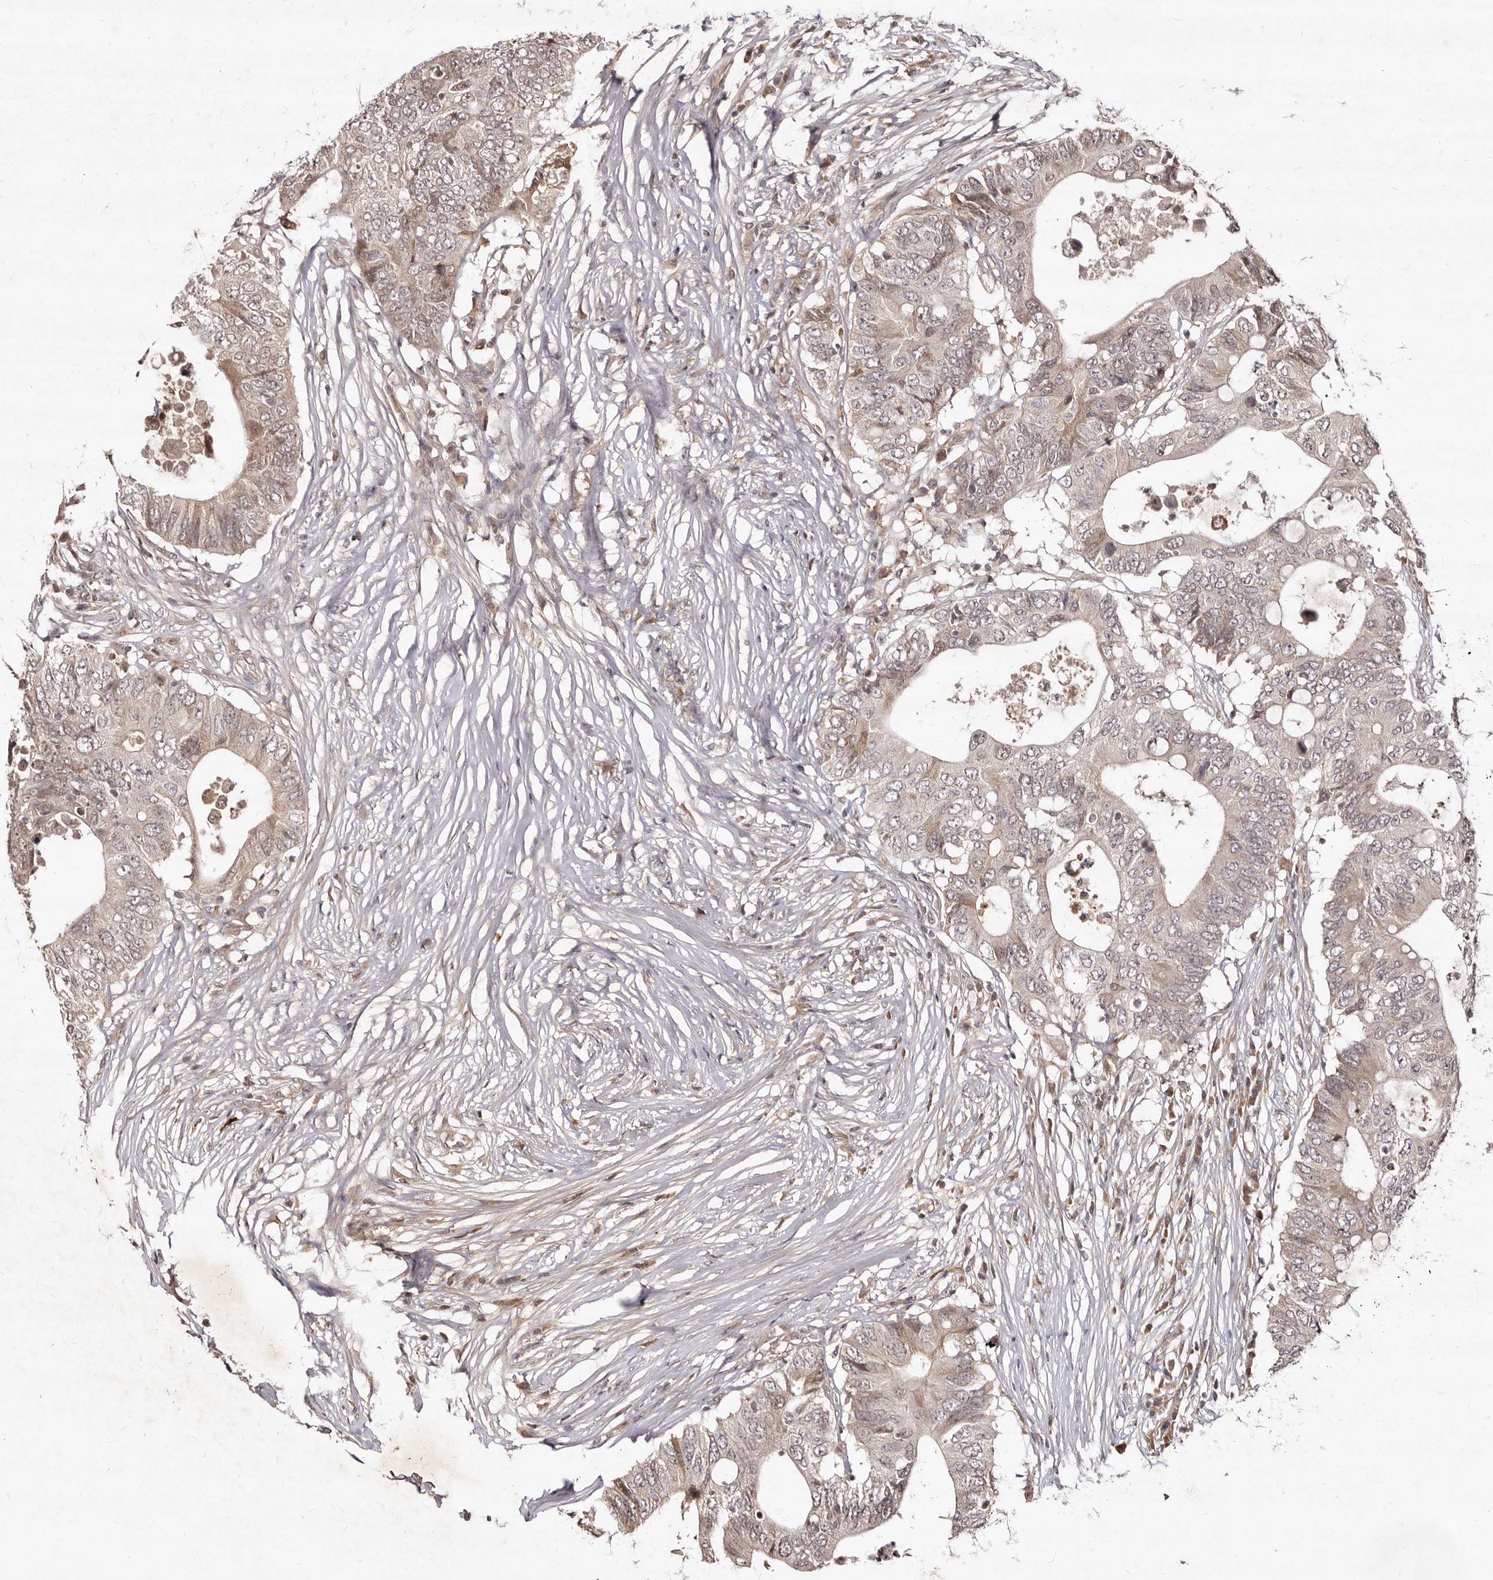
{"staining": {"intensity": "weak", "quantity": "25%-75%", "location": "cytoplasmic/membranous"}, "tissue": "colorectal cancer", "cell_type": "Tumor cells", "image_type": "cancer", "snomed": [{"axis": "morphology", "description": "Adenocarcinoma, NOS"}, {"axis": "topography", "description": "Colon"}], "caption": "Protein staining displays weak cytoplasmic/membranous staining in approximately 25%-75% of tumor cells in colorectal adenocarcinoma.", "gene": "LCORL", "patient": {"sex": "male", "age": 71}}